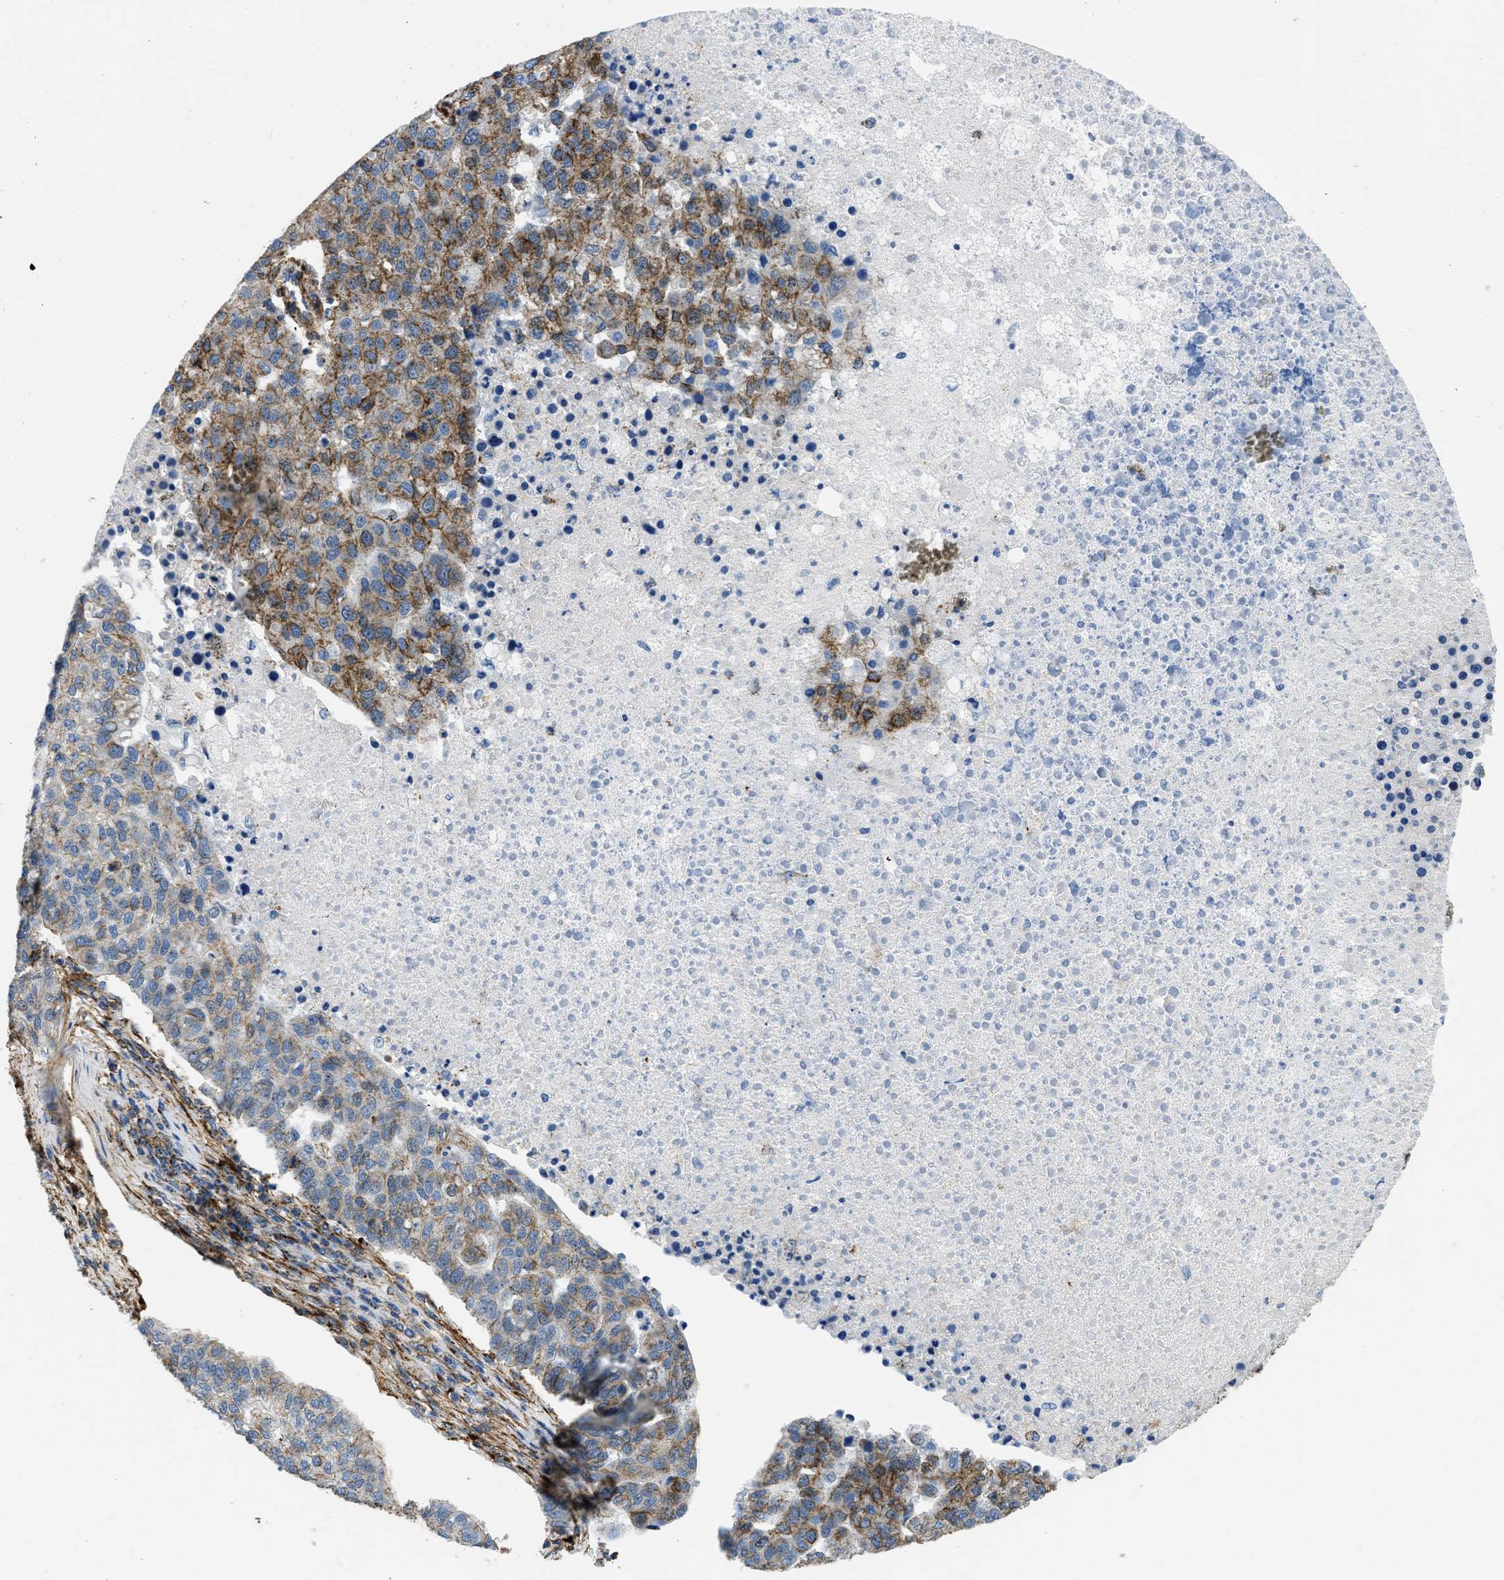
{"staining": {"intensity": "moderate", "quantity": ">75%", "location": "cytoplasmic/membranous"}, "tissue": "pancreatic cancer", "cell_type": "Tumor cells", "image_type": "cancer", "snomed": [{"axis": "morphology", "description": "Adenocarcinoma, NOS"}, {"axis": "topography", "description": "Pancreas"}], "caption": "Adenocarcinoma (pancreatic) stained with a protein marker reveals moderate staining in tumor cells.", "gene": "SEPTIN2", "patient": {"sex": "female", "age": 61}}